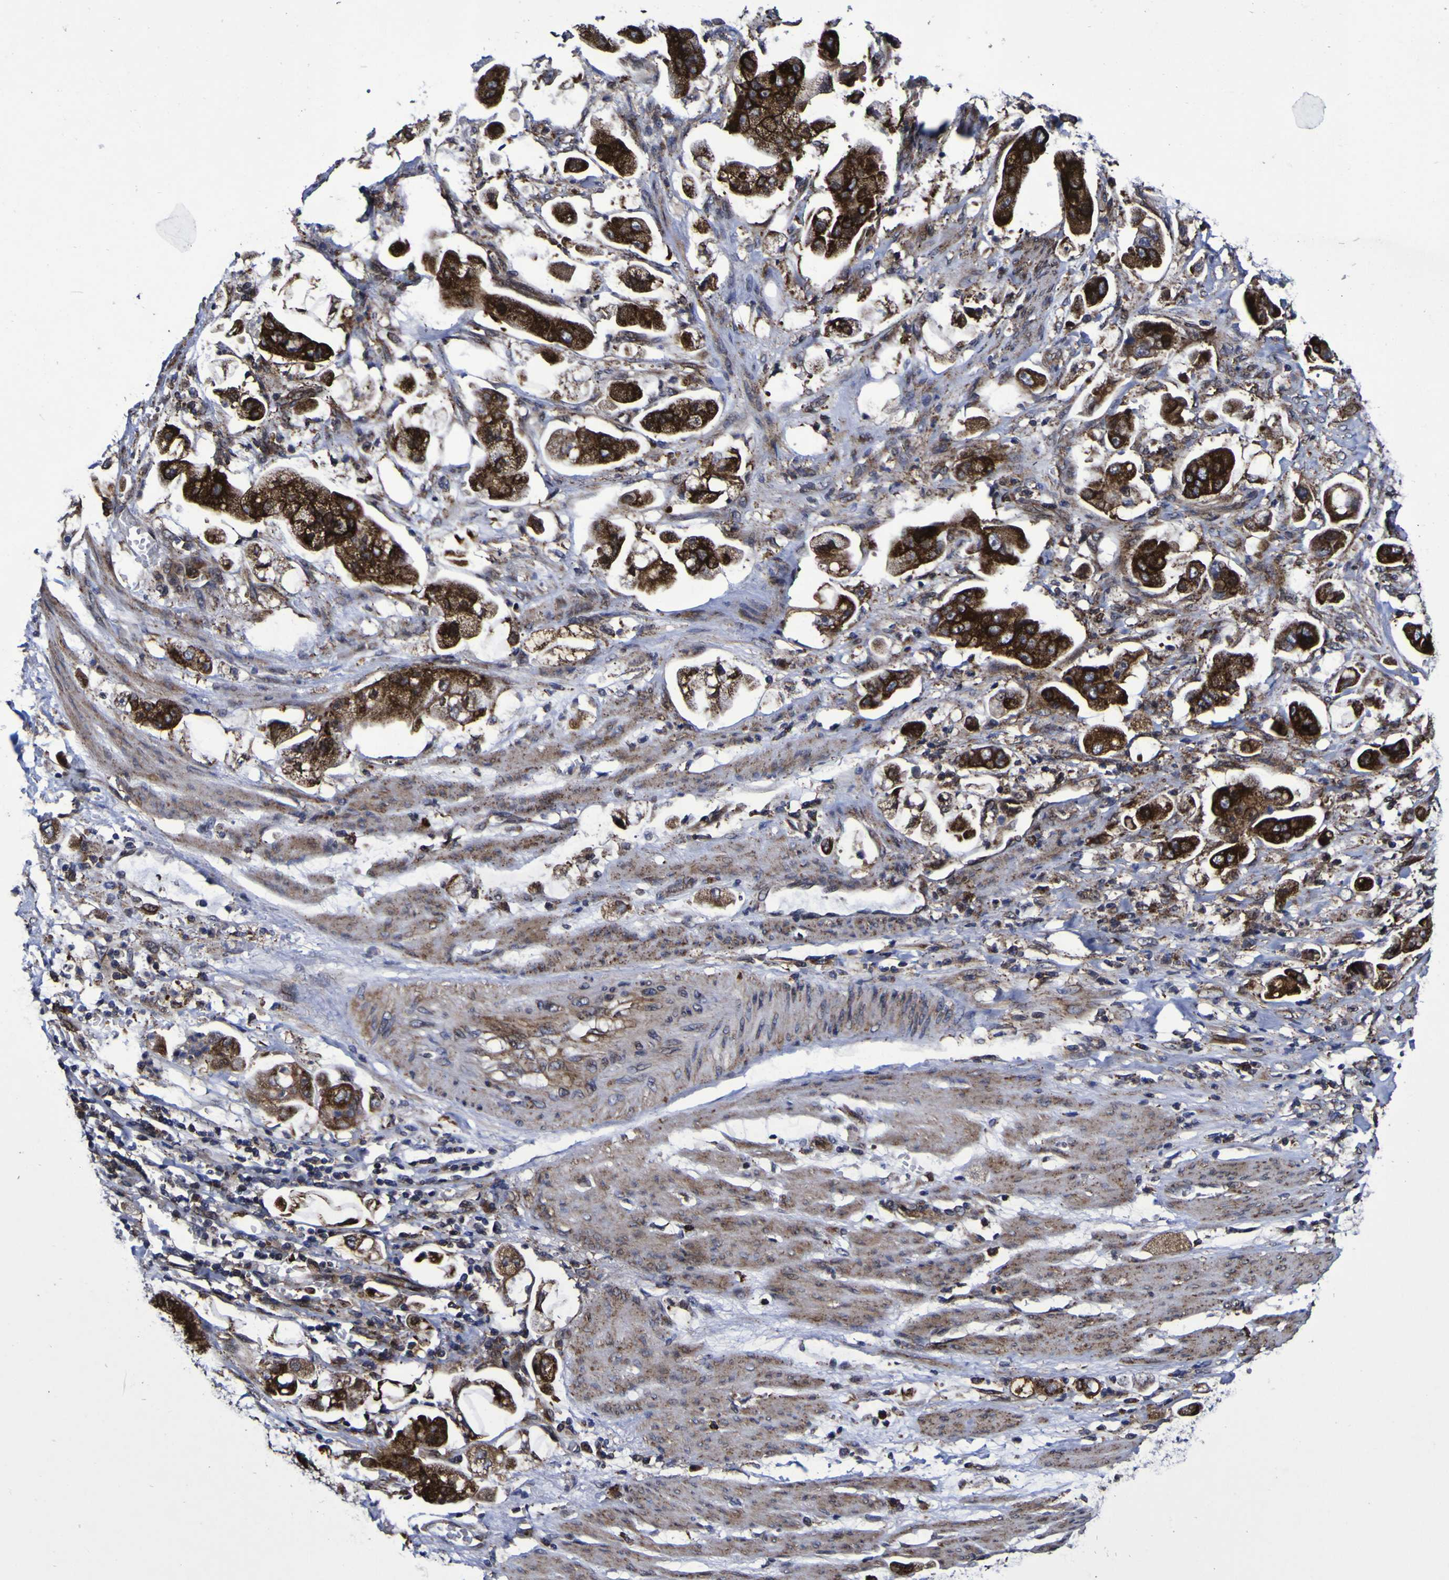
{"staining": {"intensity": "strong", "quantity": ">75%", "location": "cytoplasmic/membranous,nuclear"}, "tissue": "stomach cancer", "cell_type": "Tumor cells", "image_type": "cancer", "snomed": [{"axis": "morphology", "description": "Adenocarcinoma, NOS"}, {"axis": "topography", "description": "Stomach"}], "caption": "Human stomach adenocarcinoma stained with a brown dye reveals strong cytoplasmic/membranous and nuclear positive positivity in approximately >75% of tumor cells.", "gene": "MGLL", "patient": {"sex": "male", "age": 62}}